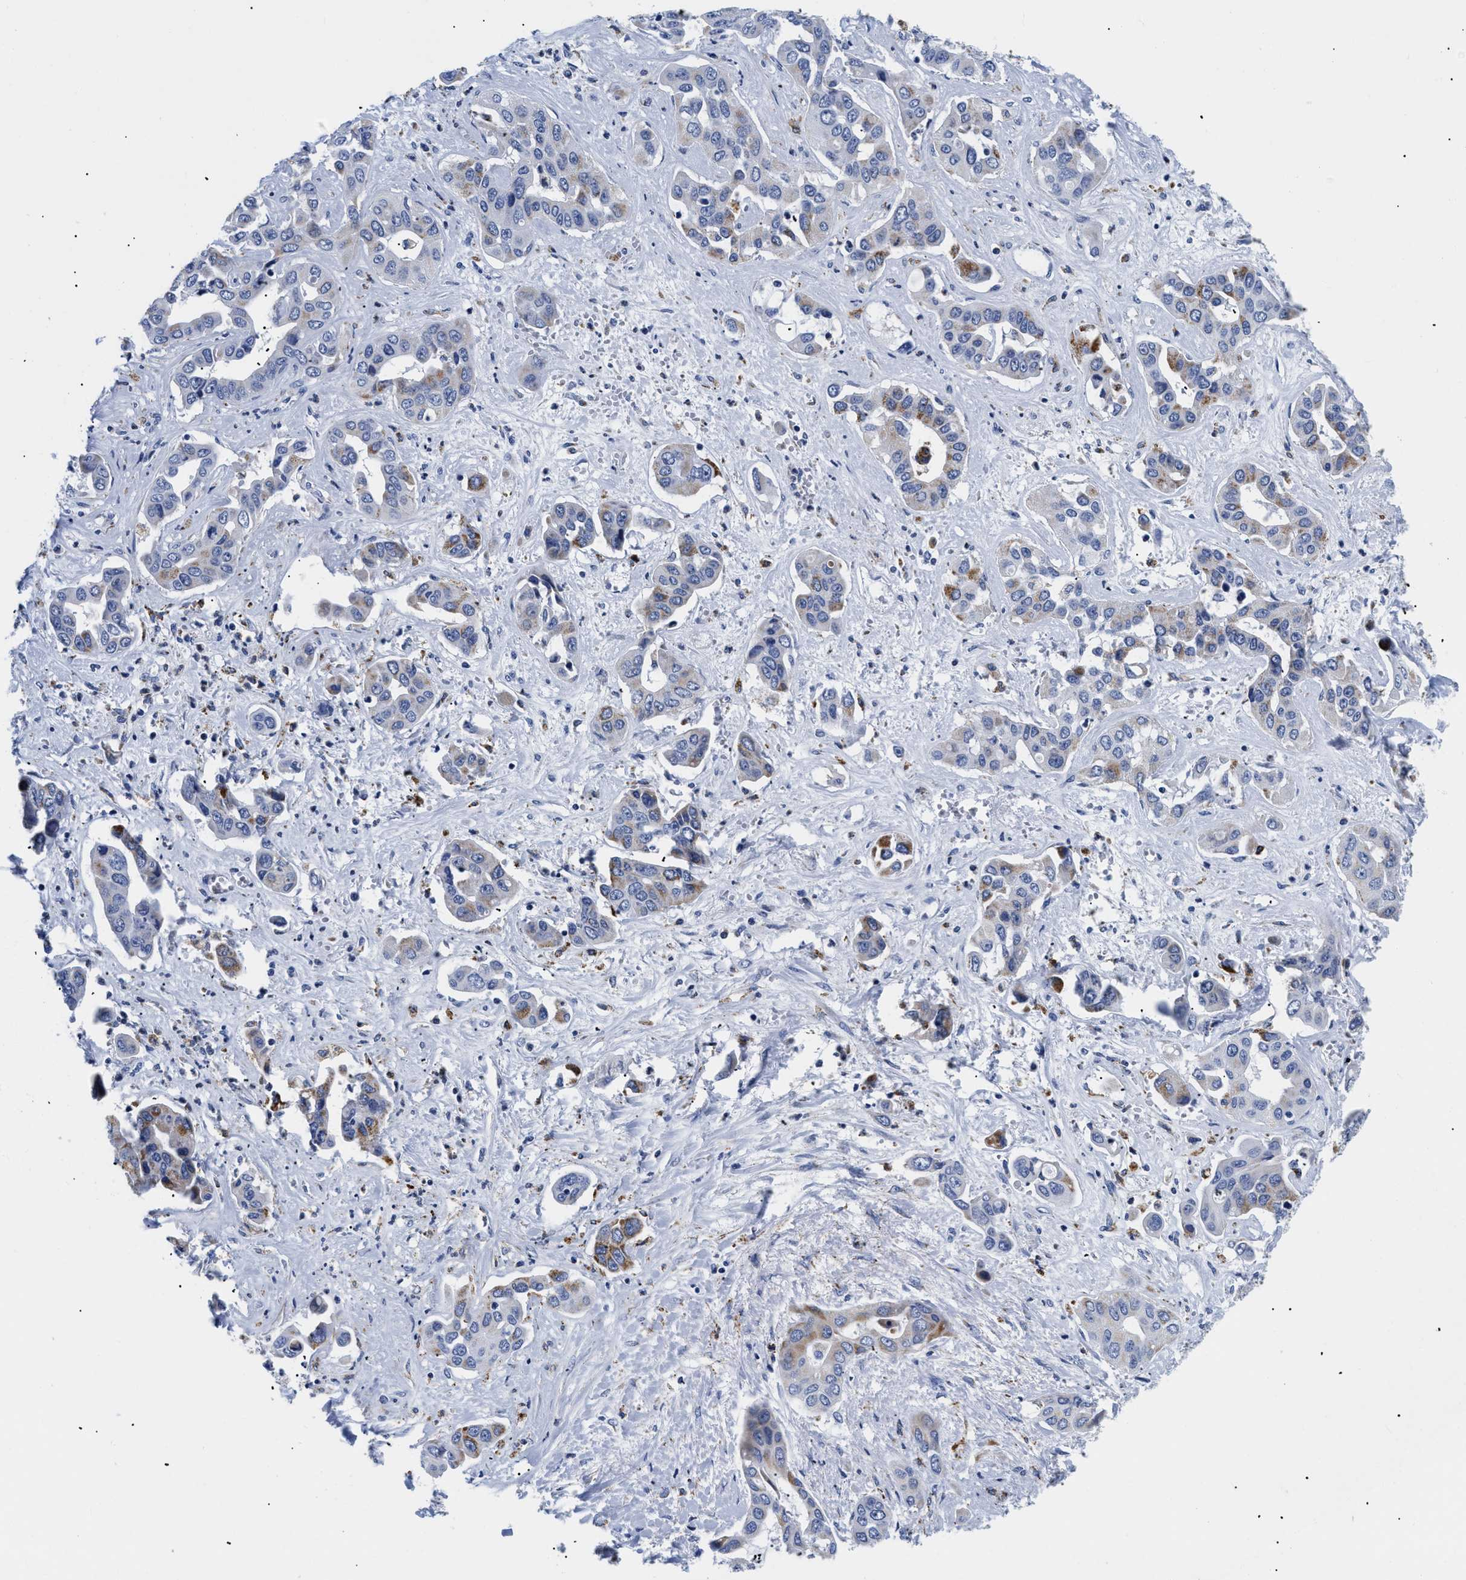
{"staining": {"intensity": "moderate", "quantity": "<25%", "location": "cytoplasmic/membranous"}, "tissue": "liver cancer", "cell_type": "Tumor cells", "image_type": "cancer", "snomed": [{"axis": "morphology", "description": "Cholangiocarcinoma"}, {"axis": "topography", "description": "Liver"}], "caption": "Liver cancer stained for a protein (brown) displays moderate cytoplasmic/membranous positive staining in about <25% of tumor cells.", "gene": "GPR149", "patient": {"sex": "female", "age": 52}}